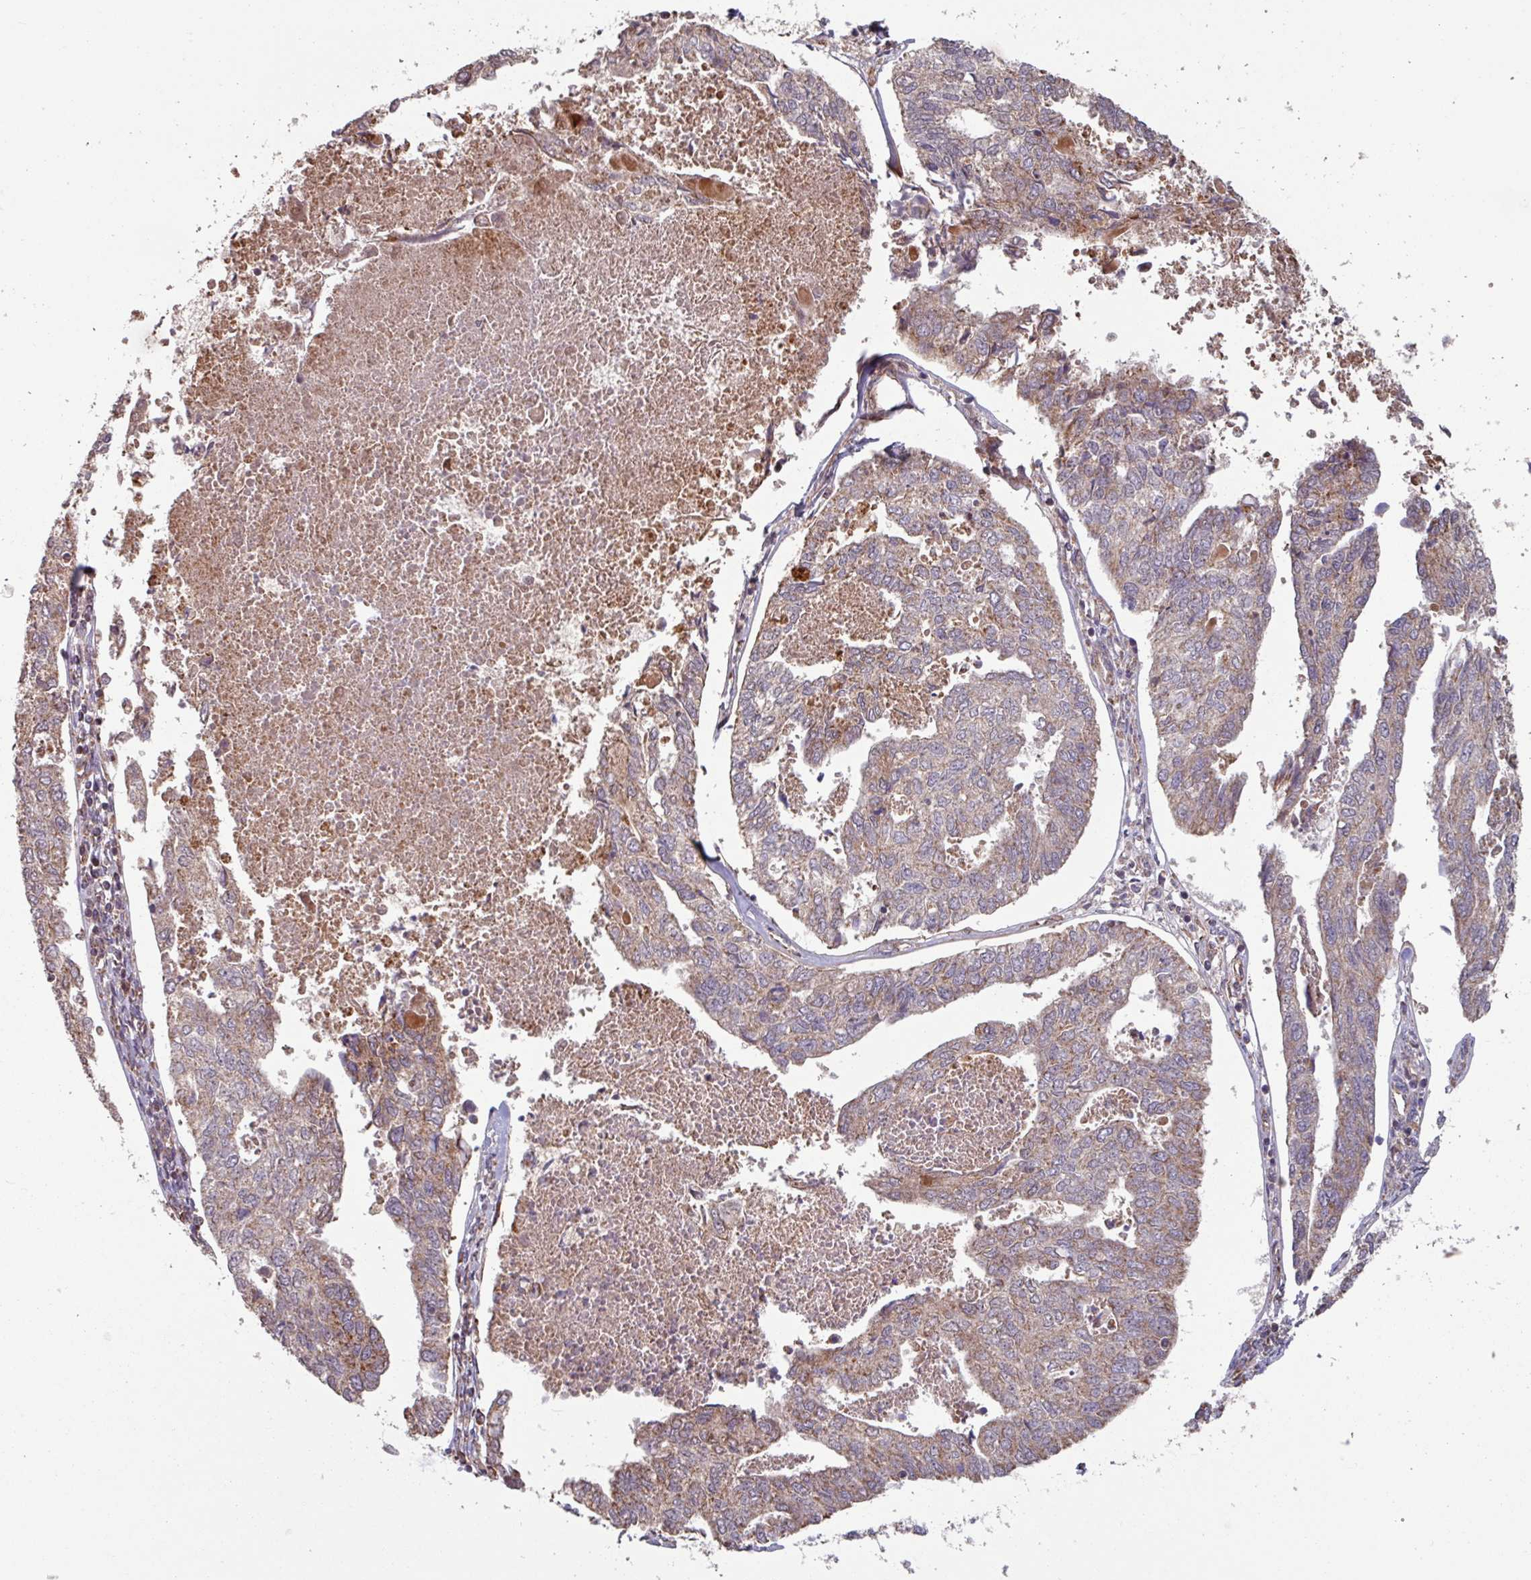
{"staining": {"intensity": "weak", "quantity": "25%-75%", "location": "cytoplasmic/membranous"}, "tissue": "endometrial cancer", "cell_type": "Tumor cells", "image_type": "cancer", "snomed": [{"axis": "morphology", "description": "Adenocarcinoma, NOS"}, {"axis": "topography", "description": "Endometrium"}], "caption": "A brown stain highlights weak cytoplasmic/membranous positivity of a protein in endometrial cancer tumor cells.", "gene": "COX7C", "patient": {"sex": "female", "age": 73}}